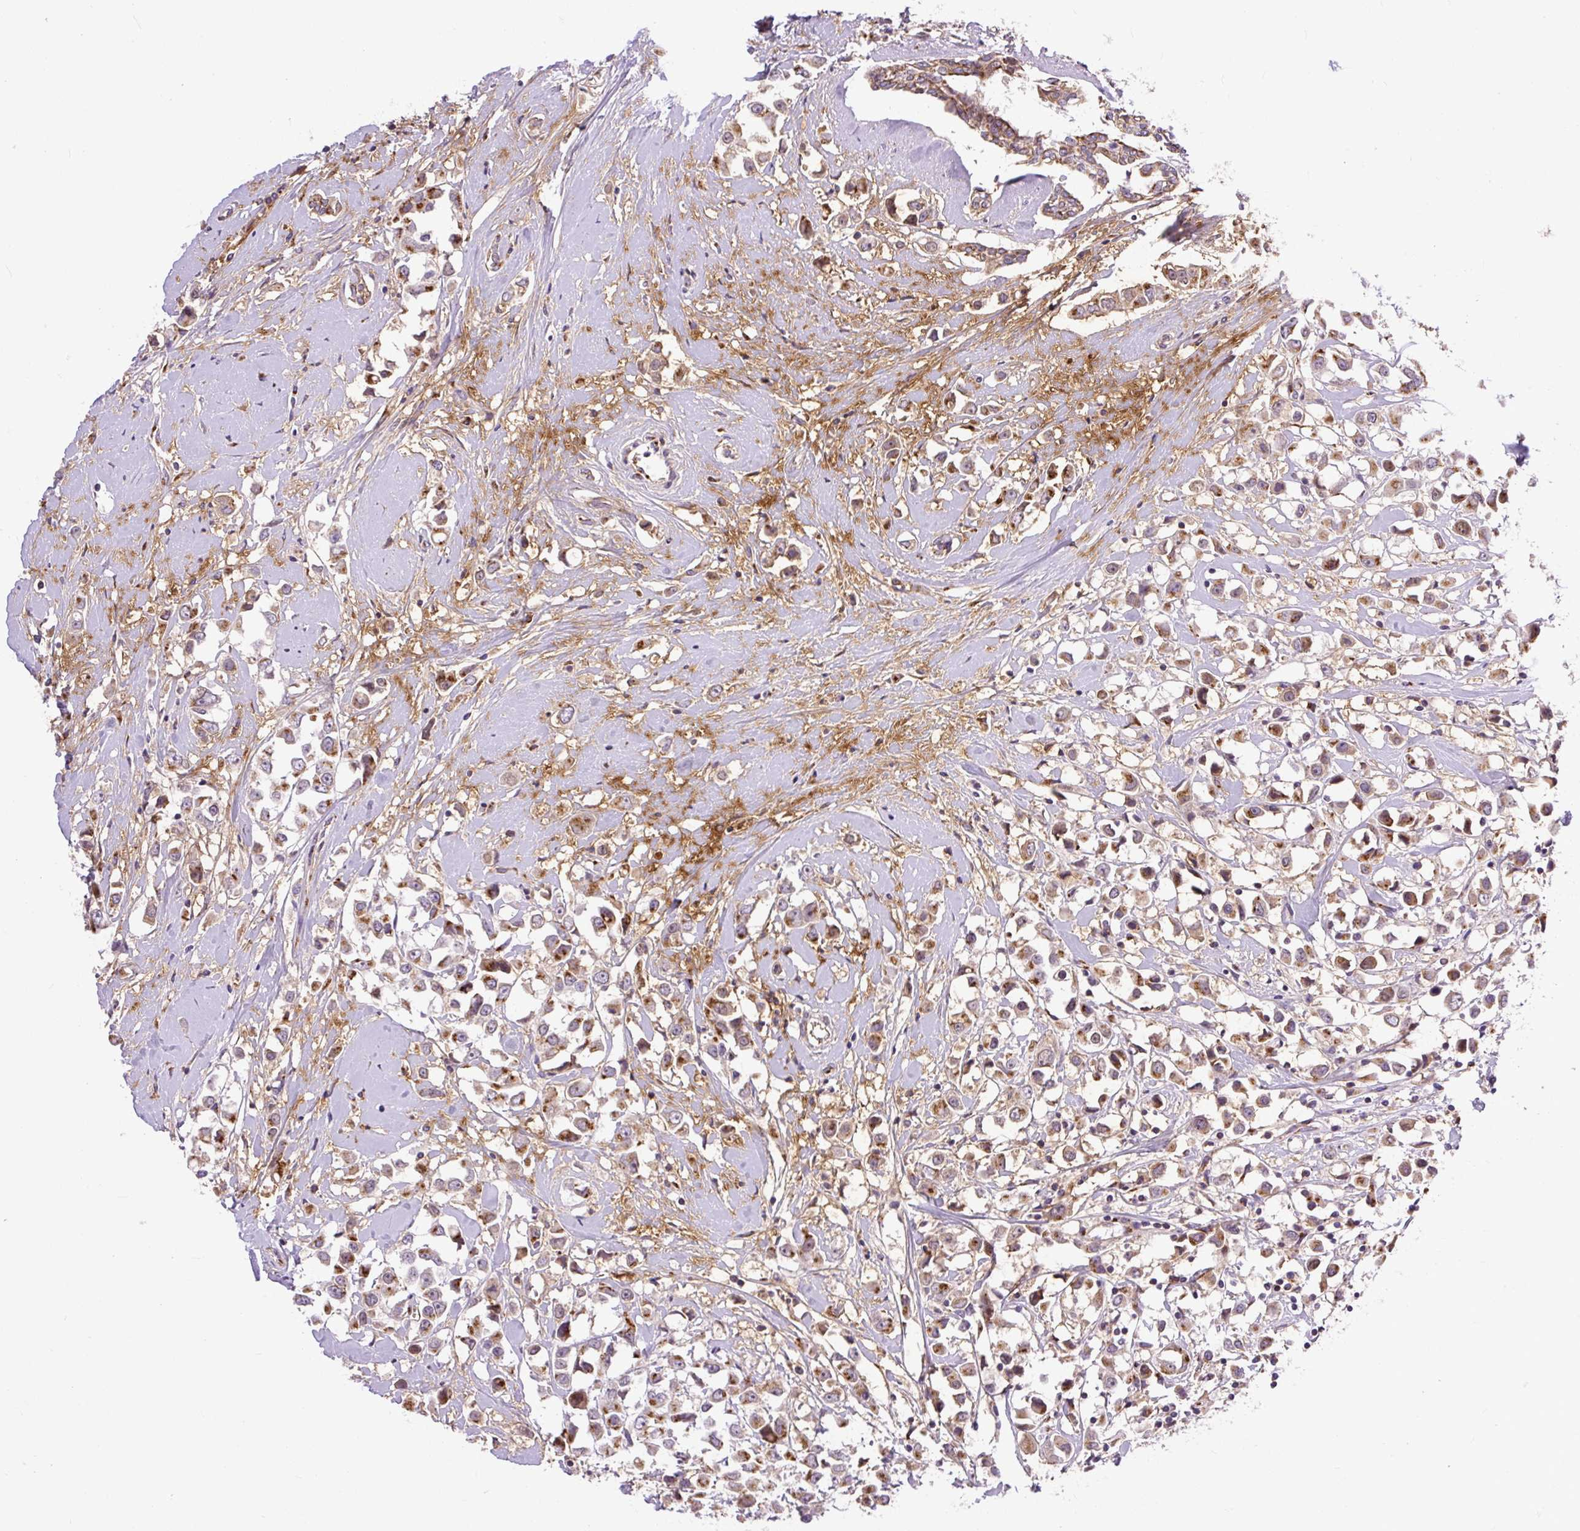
{"staining": {"intensity": "moderate", "quantity": ">75%", "location": "cytoplasmic/membranous"}, "tissue": "breast cancer", "cell_type": "Tumor cells", "image_type": "cancer", "snomed": [{"axis": "morphology", "description": "Duct carcinoma"}, {"axis": "topography", "description": "Breast"}], "caption": "Breast infiltrating ductal carcinoma tissue demonstrates moderate cytoplasmic/membranous positivity in about >75% of tumor cells, visualized by immunohistochemistry. (IHC, brightfield microscopy, high magnification).", "gene": "MSMP", "patient": {"sex": "female", "age": 61}}